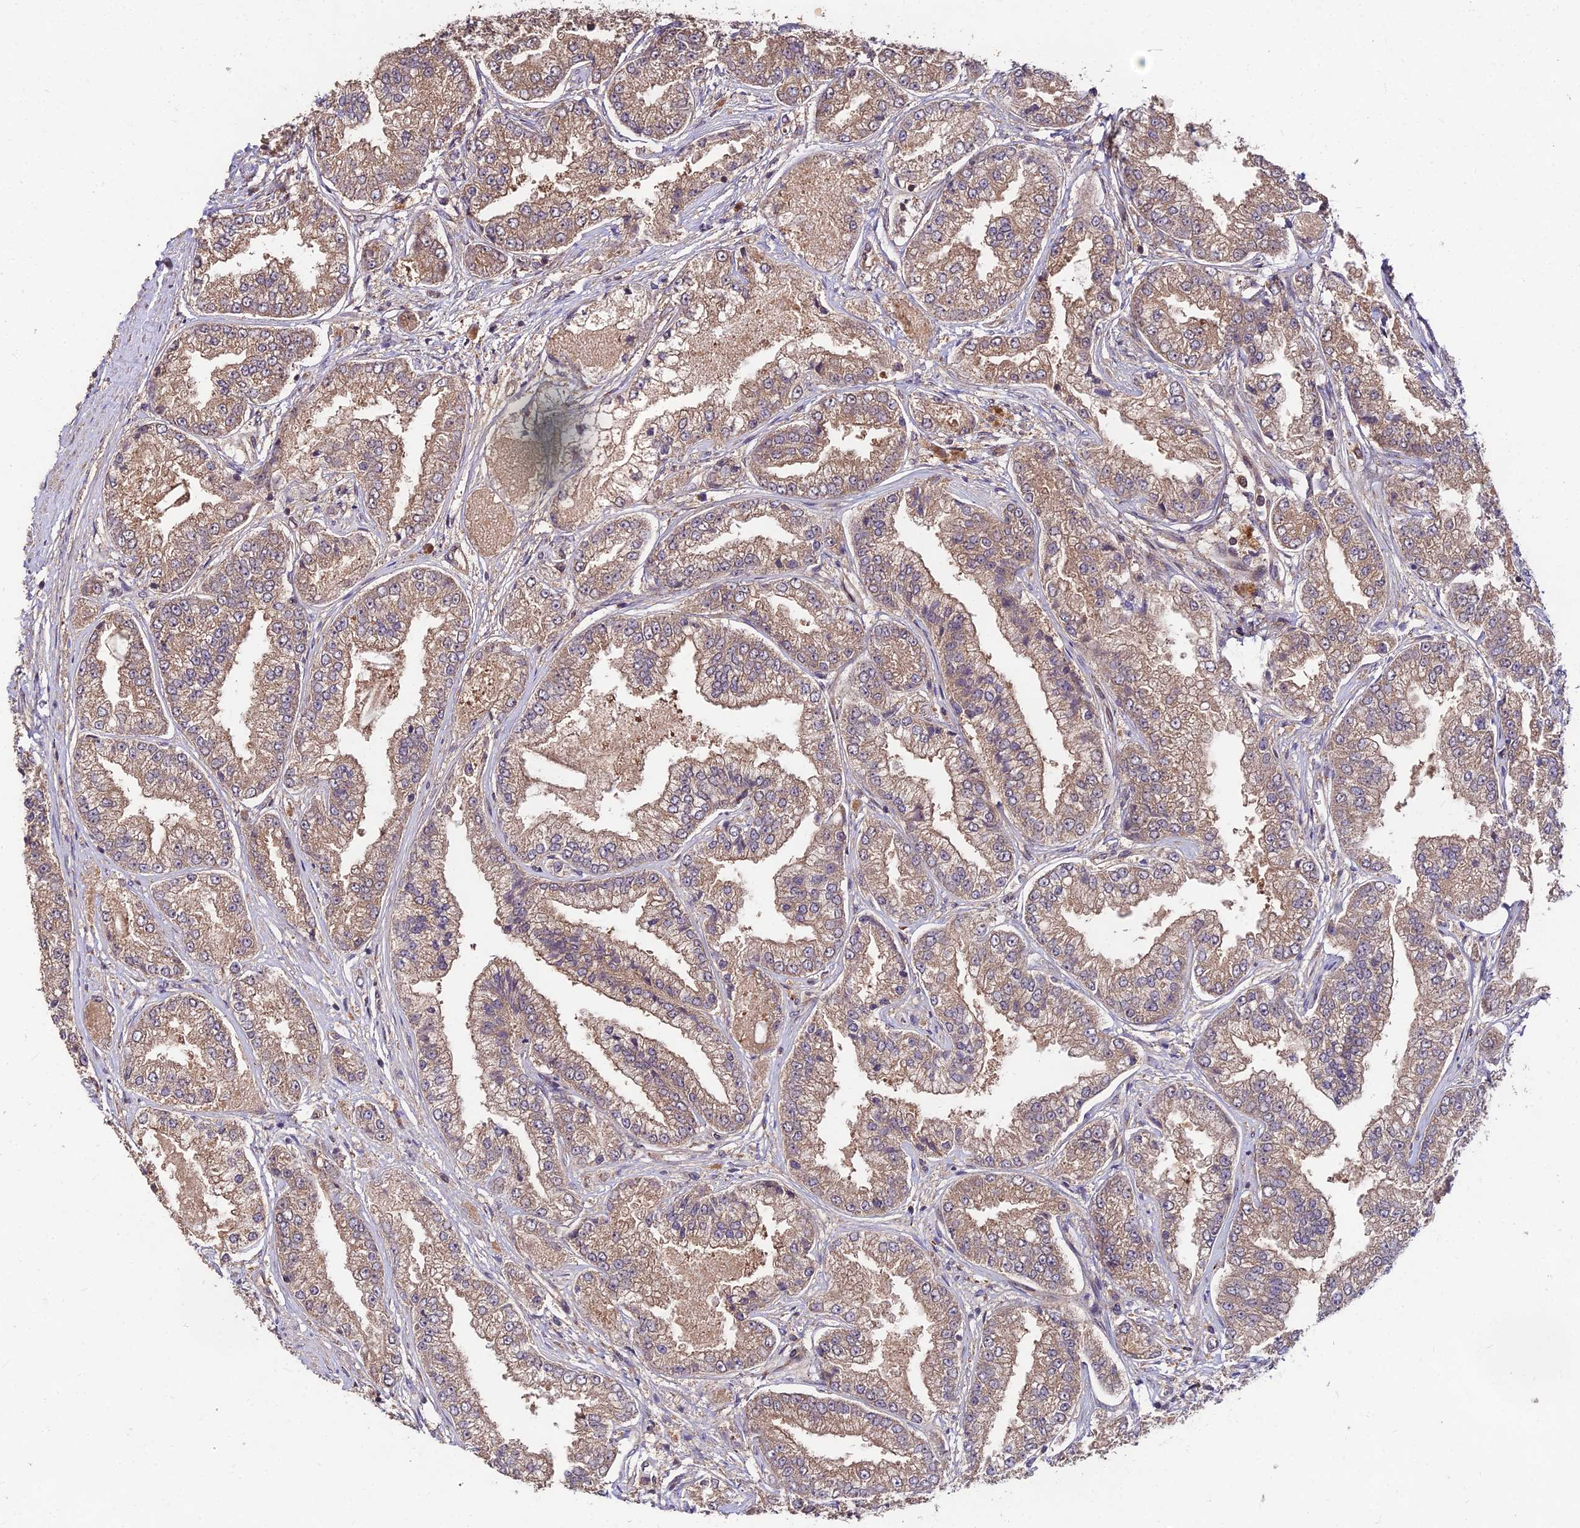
{"staining": {"intensity": "weak", "quantity": ">75%", "location": "cytoplasmic/membranous"}, "tissue": "prostate cancer", "cell_type": "Tumor cells", "image_type": "cancer", "snomed": [{"axis": "morphology", "description": "Adenocarcinoma, High grade"}, {"axis": "topography", "description": "Prostate"}], "caption": "Protein analysis of prostate cancer tissue displays weak cytoplasmic/membranous positivity in approximately >75% of tumor cells.", "gene": "MKKS", "patient": {"sex": "male", "age": 71}}